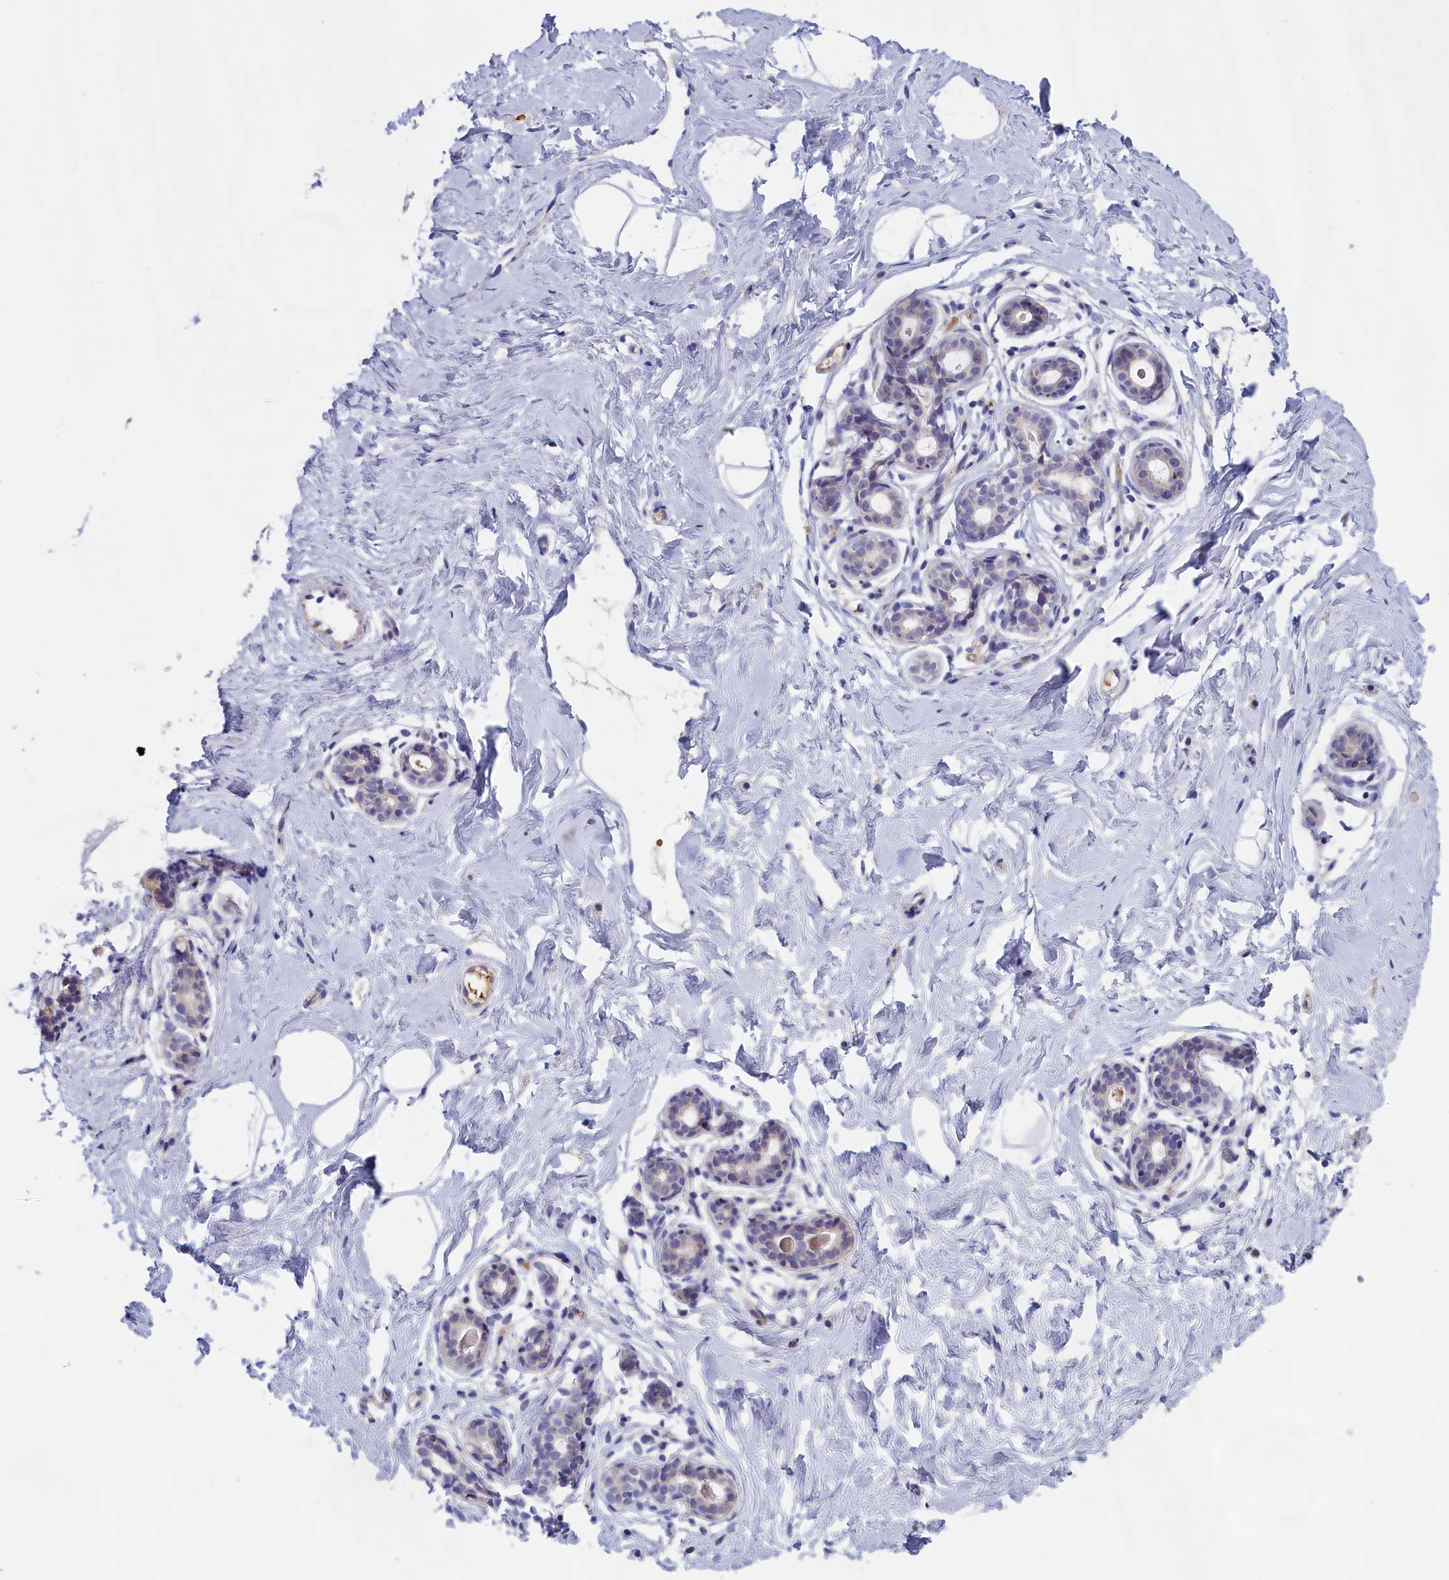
{"staining": {"intensity": "negative", "quantity": "none", "location": "none"}, "tissue": "breast", "cell_type": "Adipocytes", "image_type": "normal", "snomed": [{"axis": "morphology", "description": "Normal tissue, NOS"}, {"axis": "morphology", "description": "Adenoma, NOS"}, {"axis": "topography", "description": "Breast"}], "caption": "Immunohistochemical staining of normal human breast reveals no significant positivity in adipocytes. (DAB (3,3'-diaminobenzidine) immunohistochemistry, high magnification).", "gene": "IGFALS", "patient": {"sex": "female", "age": 23}}